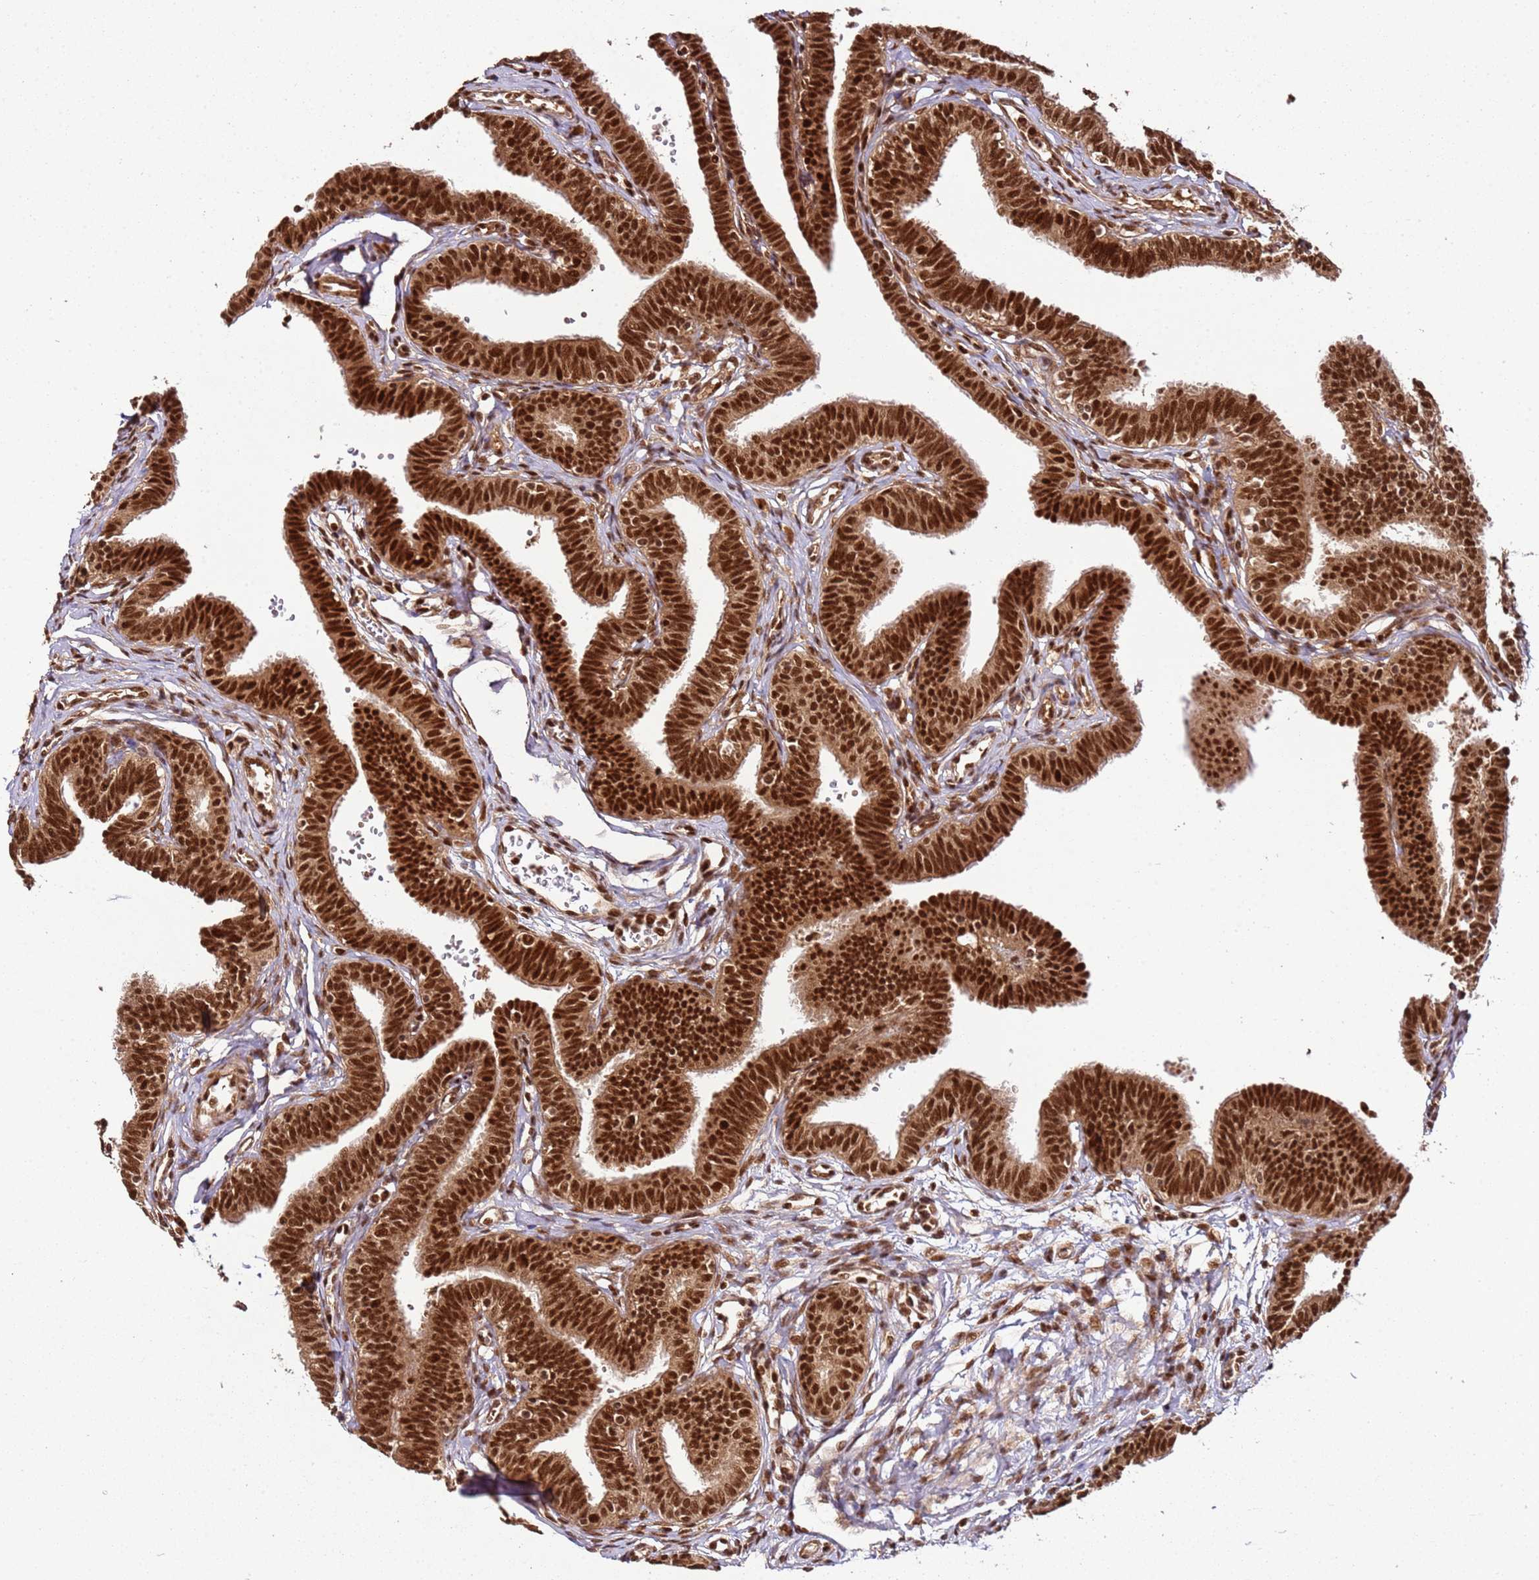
{"staining": {"intensity": "strong", "quantity": ">75%", "location": "nuclear"}, "tissue": "fallopian tube", "cell_type": "Glandular cells", "image_type": "normal", "snomed": [{"axis": "morphology", "description": "Normal tissue, NOS"}, {"axis": "topography", "description": "Fallopian tube"}, {"axis": "topography", "description": "Ovary"}], "caption": "Fallopian tube stained with IHC exhibits strong nuclear positivity in approximately >75% of glandular cells. The staining is performed using DAB brown chromogen to label protein expression. The nuclei are counter-stained blue using hematoxylin.", "gene": "XRN2", "patient": {"sex": "female", "age": 23}}